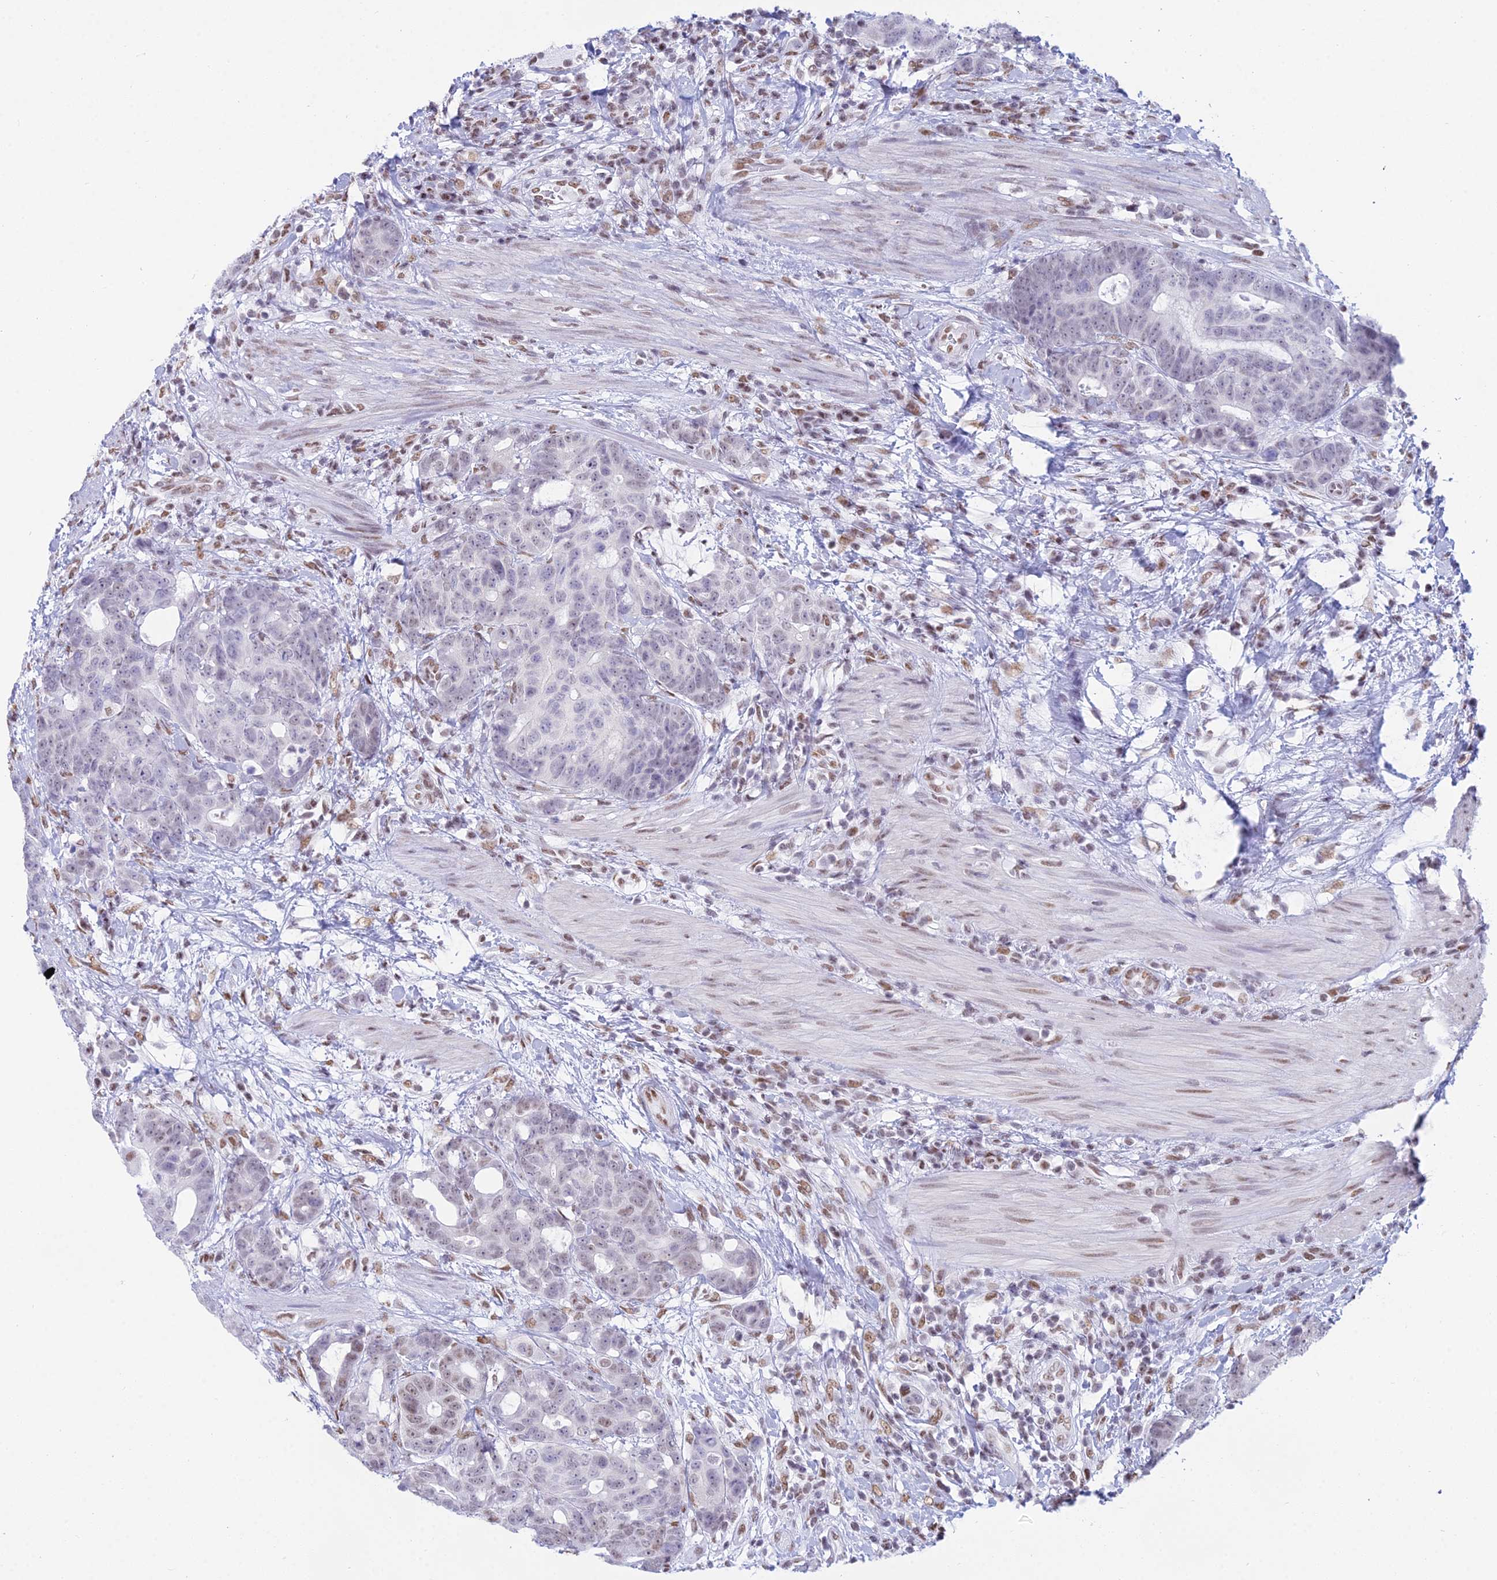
{"staining": {"intensity": "weak", "quantity": "<25%", "location": "nuclear"}, "tissue": "colorectal cancer", "cell_type": "Tumor cells", "image_type": "cancer", "snomed": [{"axis": "morphology", "description": "Adenocarcinoma, NOS"}, {"axis": "topography", "description": "Colon"}], "caption": "The IHC micrograph has no significant positivity in tumor cells of adenocarcinoma (colorectal) tissue.", "gene": "CDC26", "patient": {"sex": "female", "age": 82}}